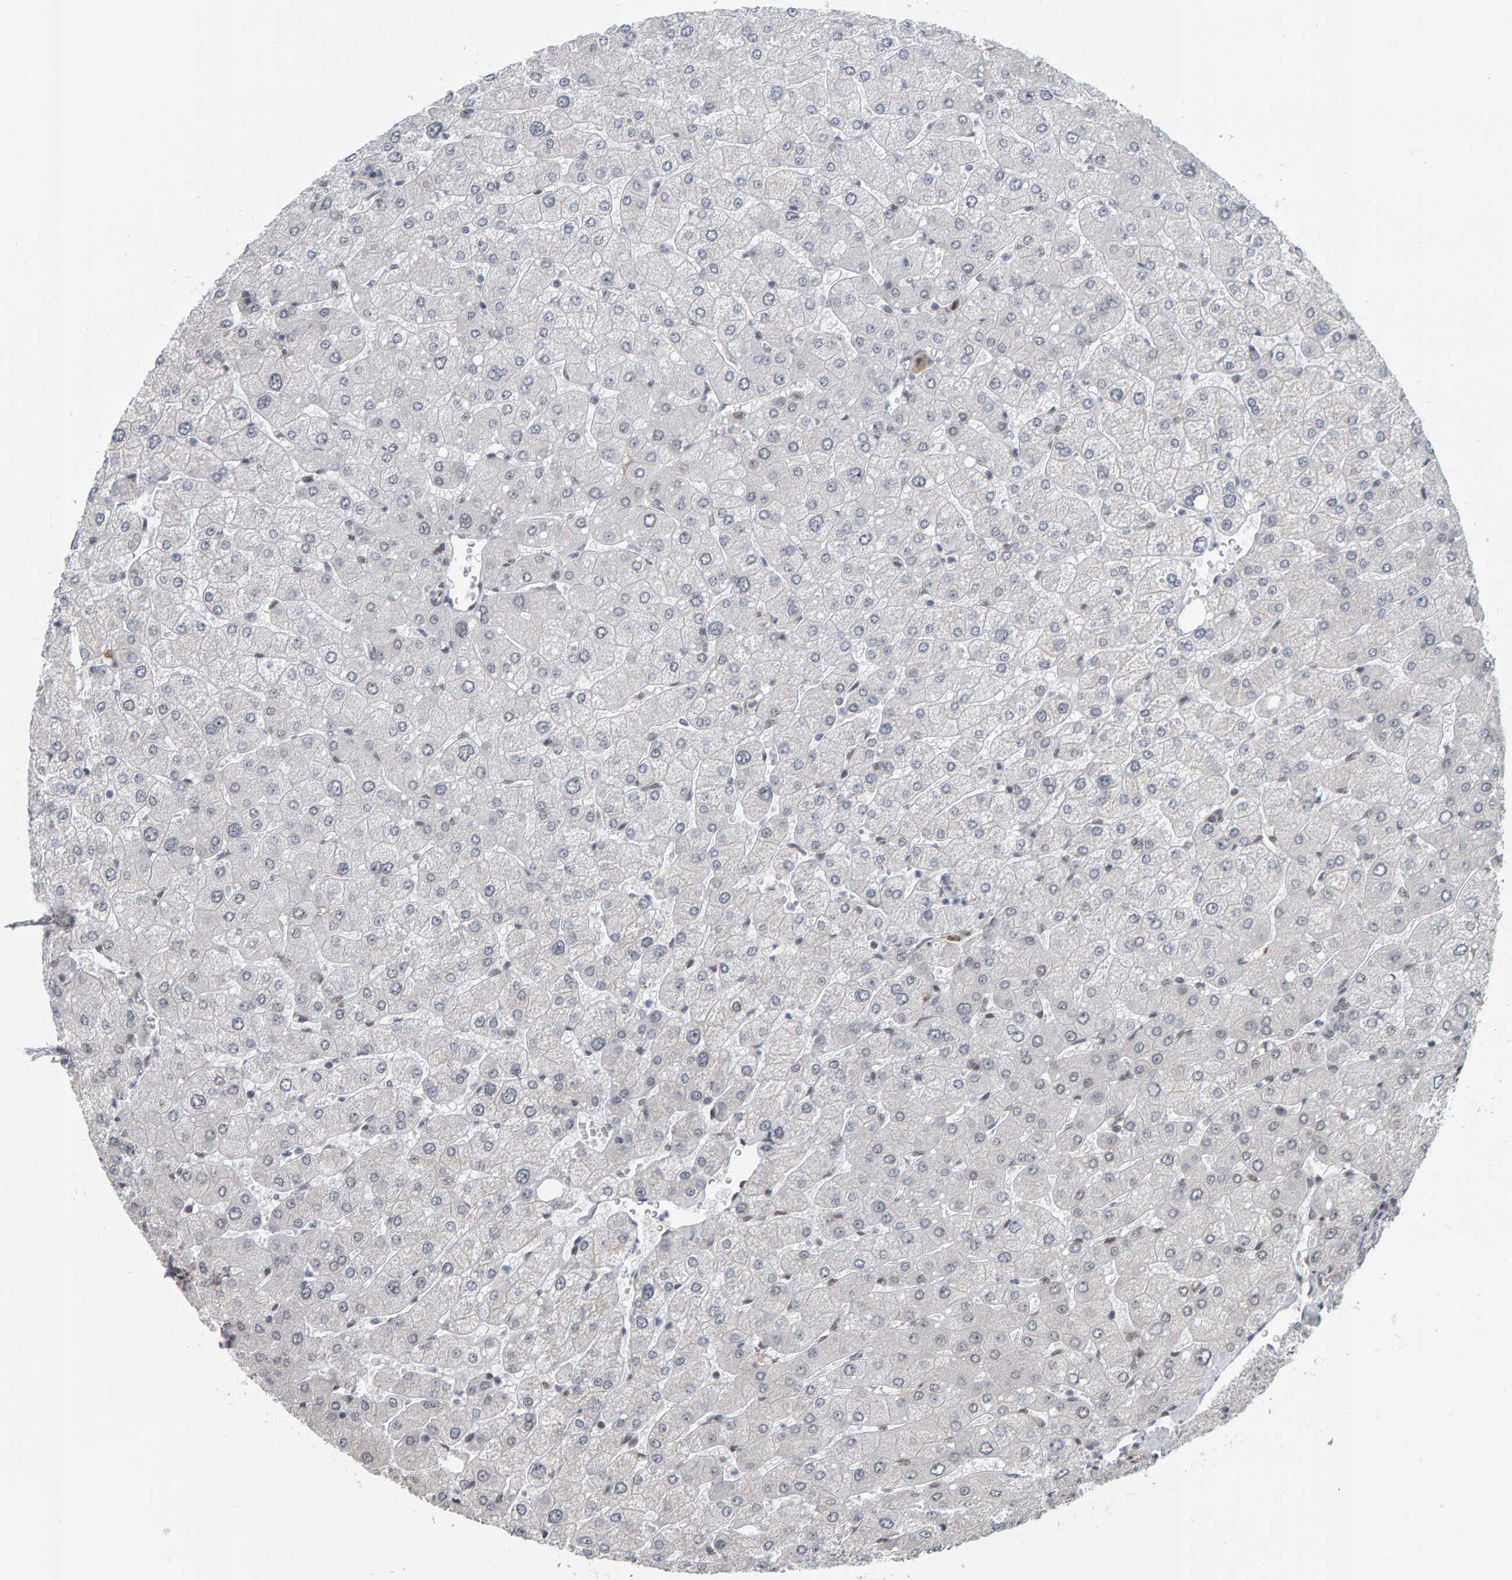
{"staining": {"intensity": "negative", "quantity": "none", "location": "none"}, "tissue": "liver", "cell_type": "Cholangiocytes", "image_type": "normal", "snomed": [{"axis": "morphology", "description": "Normal tissue, NOS"}, {"axis": "topography", "description": "Liver"}], "caption": "Immunohistochemistry histopathology image of normal liver: human liver stained with DAB exhibits no significant protein expression in cholangiocytes.", "gene": "ATF7IP", "patient": {"sex": "male", "age": 55}}